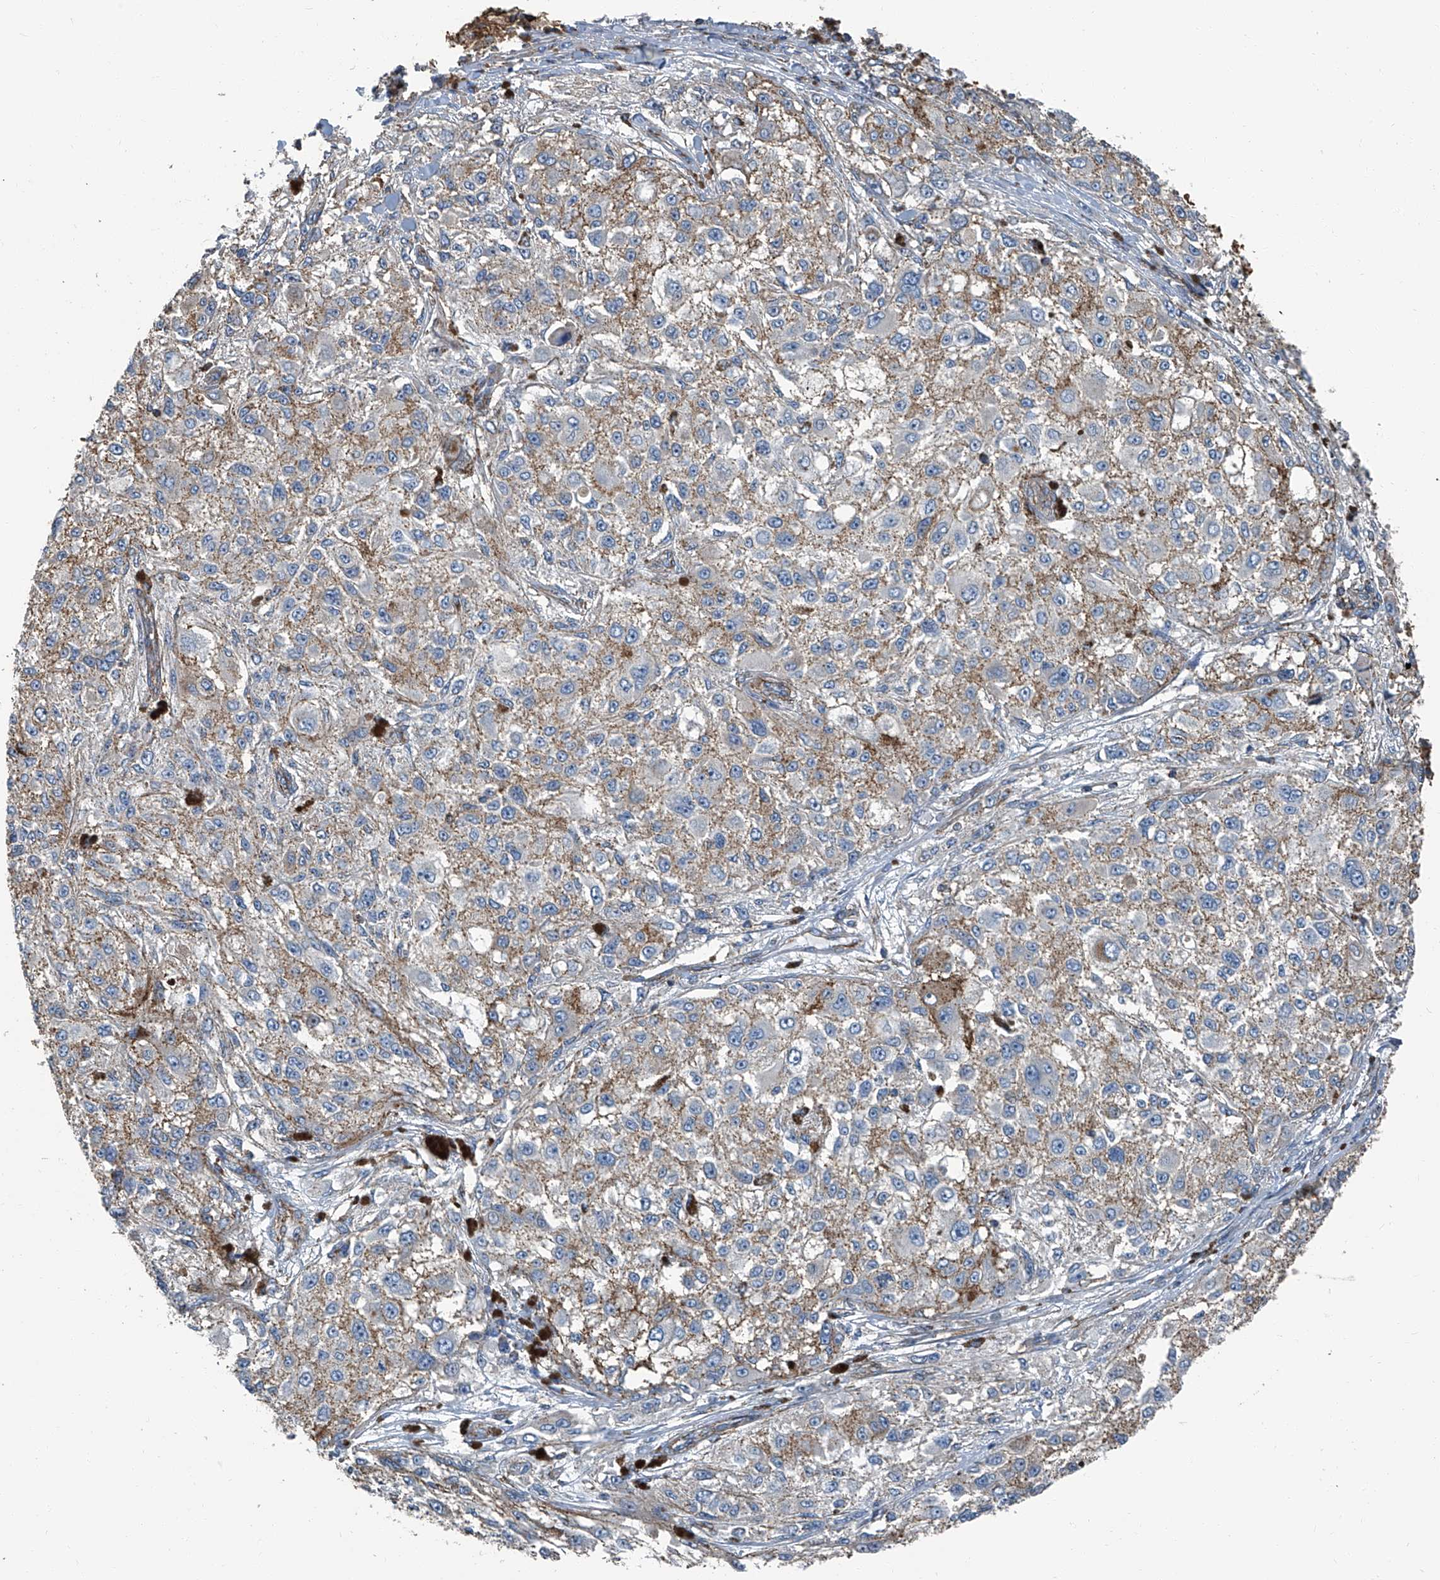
{"staining": {"intensity": "weak", "quantity": "<25%", "location": "cytoplasmic/membranous"}, "tissue": "melanoma", "cell_type": "Tumor cells", "image_type": "cancer", "snomed": [{"axis": "morphology", "description": "Necrosis, NOS"}, {"axis": "morphology", "description": "Malignant melanoma, NOS"}, {"axis": "topography", "description": "Skin"}], "caption": "DAB (3,3'-diaminobenzidine) immunohistochemical staining of human malignant melanoma reveals no significant positivity in tumor cells.", "gene": "SEPTIN7", "patient": {"sex": "female", "age": 87}}